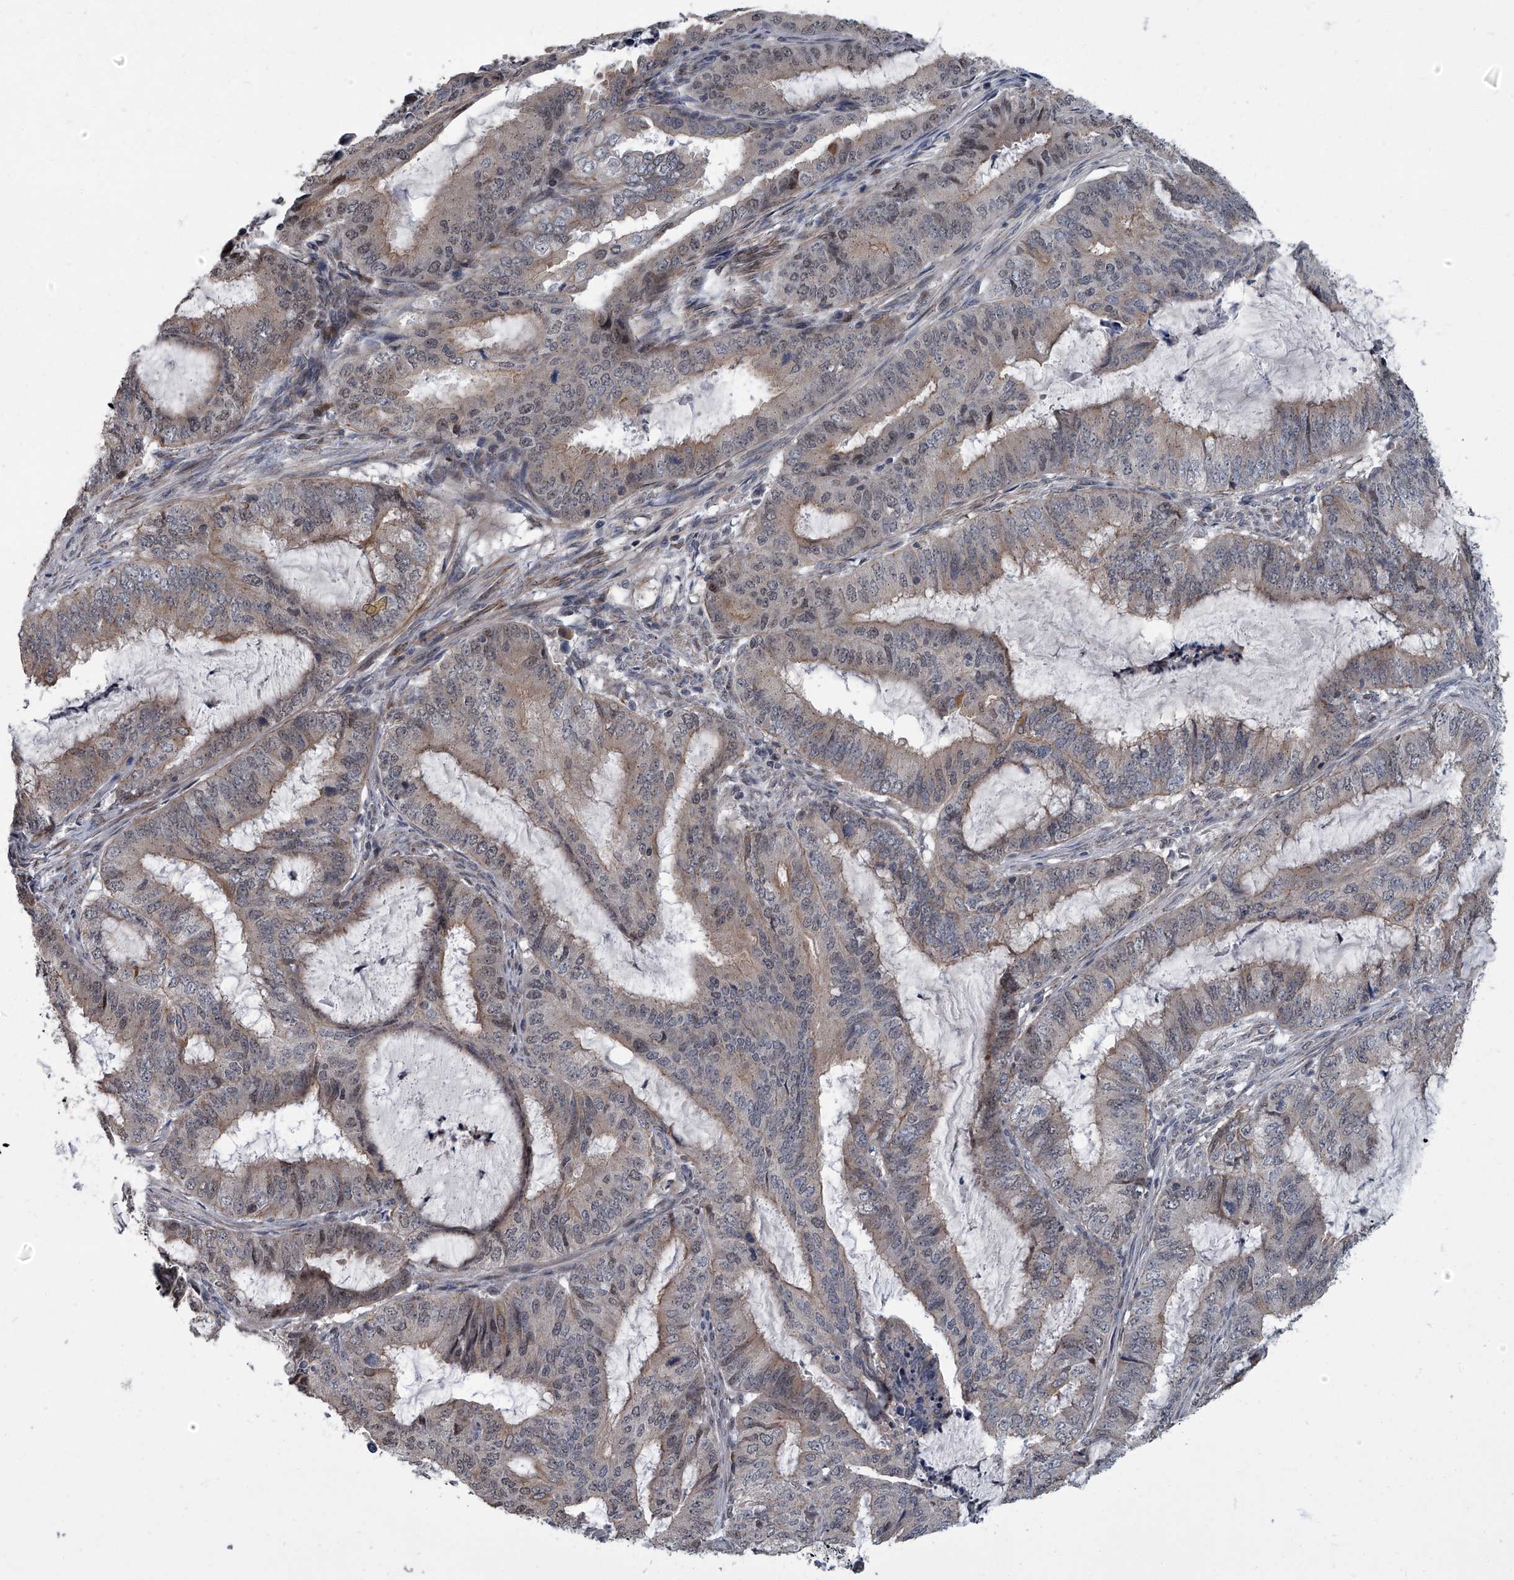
{"staining": {"intensity": "weak", "quantity": "25%-75%", "location": "cytoplasmic/membranous,nuclear"}, "tissue": "endometrial cancer", "cell_type": "Tumor cells", "image_type": "cancer", "snomed": [{"axis": "morphology", "description": "Adenocarcinoma, NOS"}, {"axis": "topography", "description": "Endometrium"}], "caption": "There is low levels of weak cytoplasmic/membranous and nuclear positivity in tumor cells of adenocarcinoma (endometrial), as demonstrated by immunohistochemical staining (brown color).", "gene": "ZNF274", "patient": {"sex": "female", "age": 51}}